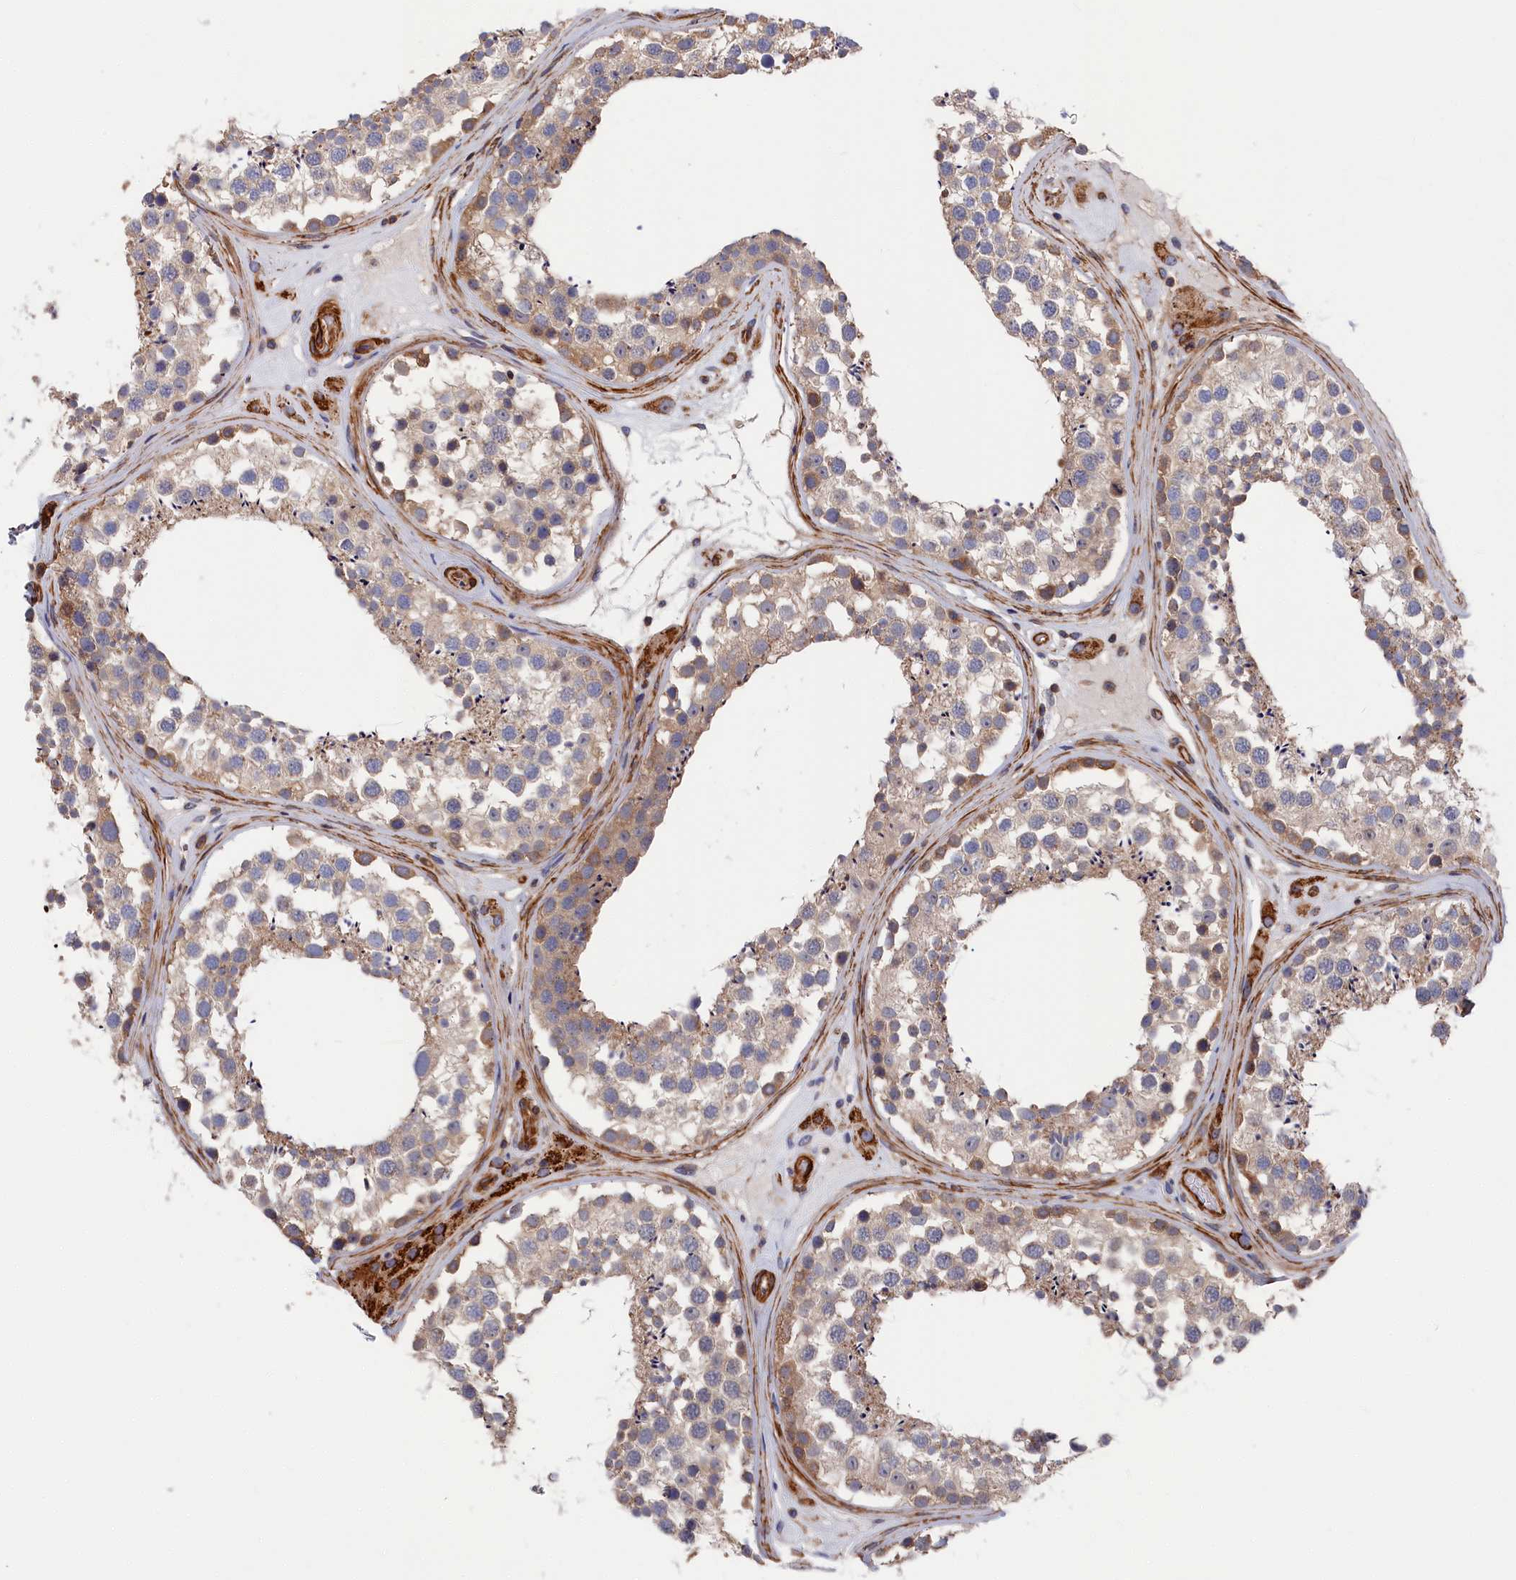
{"staining": {"intensity": "weak", "quantity": "25%-75%", "location": "cytoplasmic/membranous"}, "tissue": "testis", "cell_type": "Cells in seminiferous ducts", "image_type": "normal", "snomed": [{"axis": "morphology", "description": "Normal tissue, NOS"}, {"axis": "topography", "description": "Testis"}], "caption": "Testis was stained to show a protein in brown. There is low levels of weak cytoplasmic/membranous staining in about 25%-75% of cells in seminiferous ducts. Nuclei are stained in blue.", "gene": "LDHD", "patient": {"sex": "male", "age": 46}}